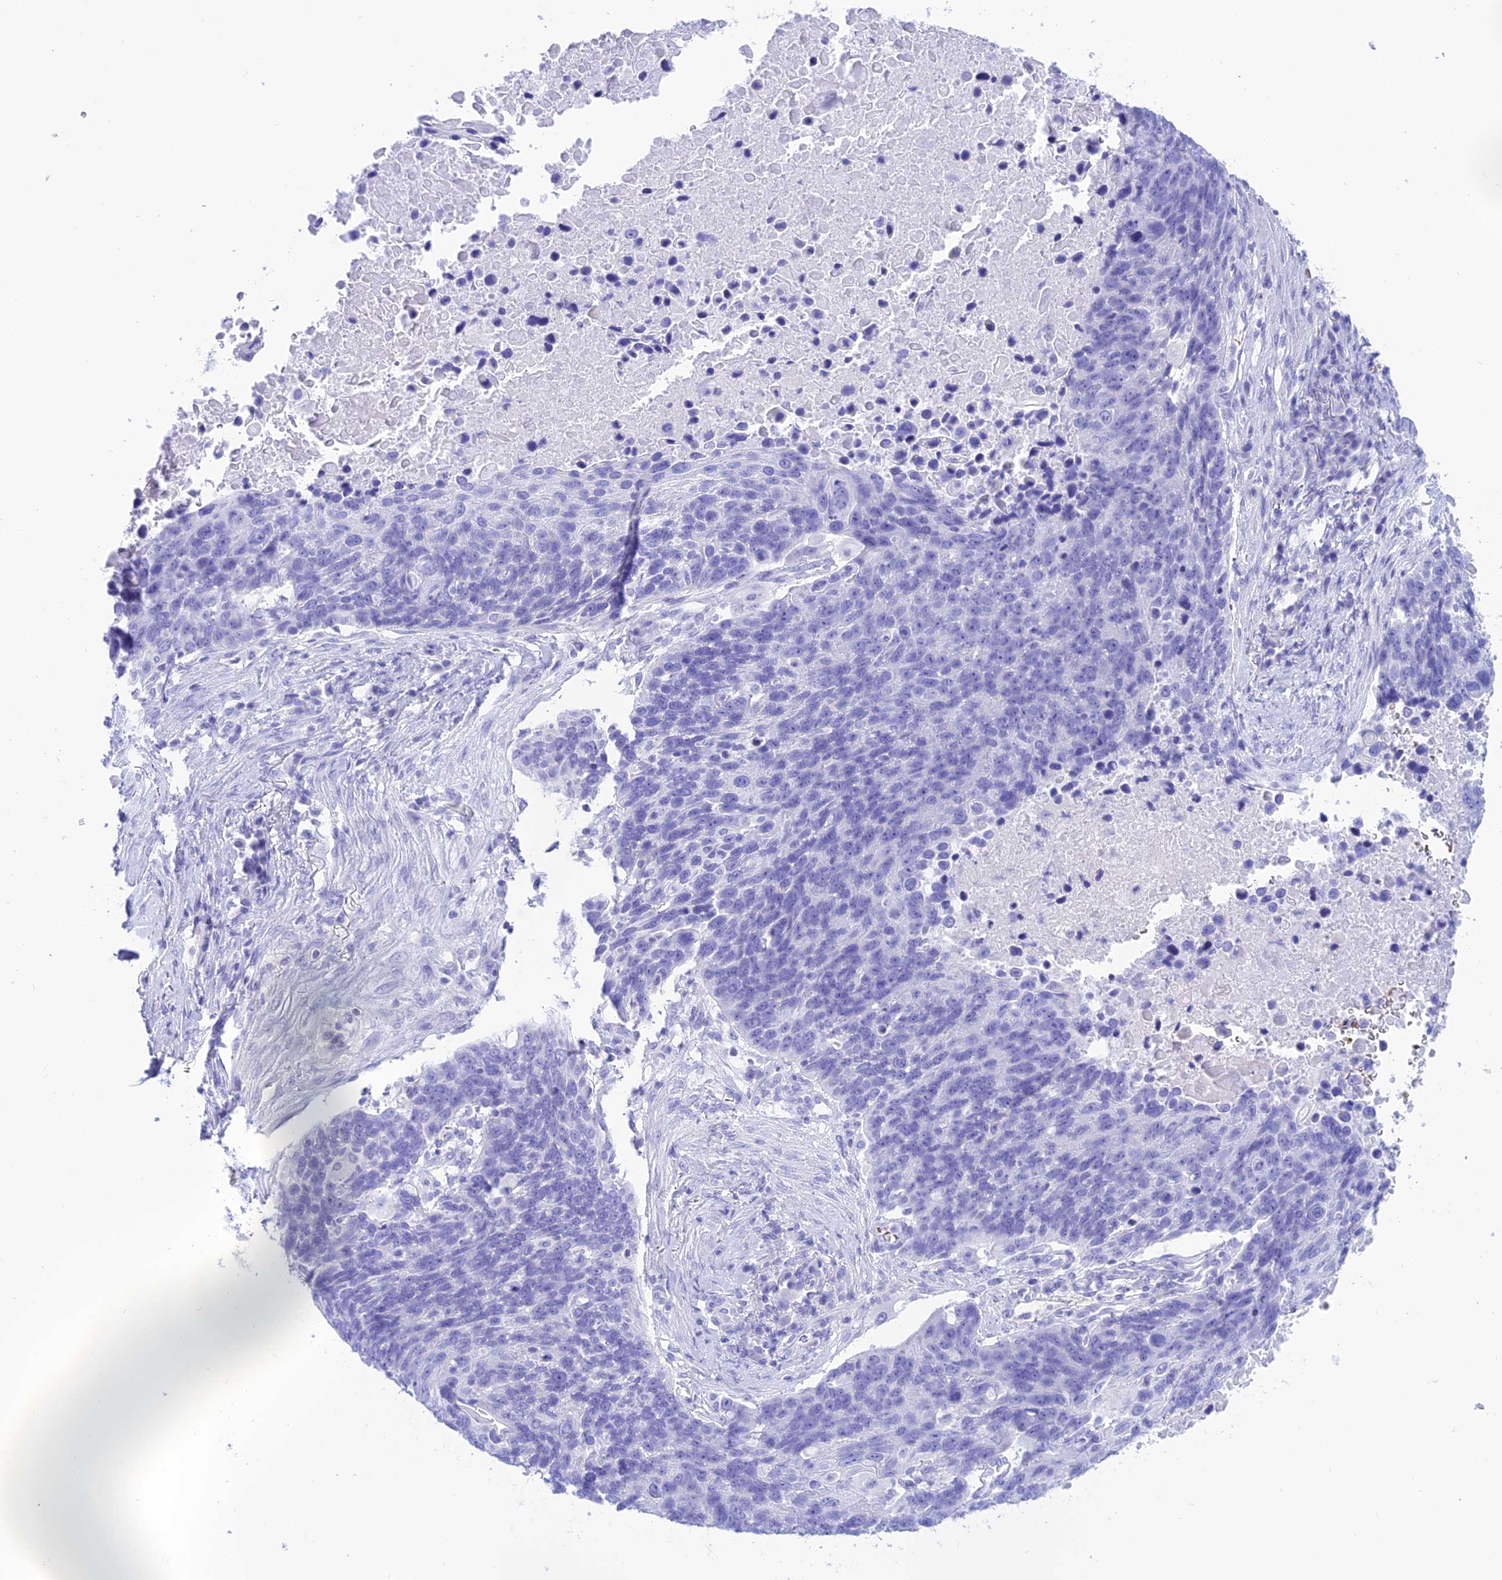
{"staining": {"intensity": "negative", "quantity": "none", "location": "none"}, "tissue": "lung cancer", "cell_type": "Tumor cells", "image_type": "cancer", "snomed": [{"axis": "morphology", "description": "Normal tissue, NOS"}, {"axis": "morphology", "description": "Squamous cell carcinoma, NOS"}, {"axis": "topography", "description": "Lymph node"}, {"axis": "topography", "description": "Lung"}], "caption": "Immunohistochemical staining of human lung cancer (squamous cell carcinoma) shows no significant staining in tumor cells. Nuclei are stained in blue.", "gene": "GLYATL1", "patient": {"sex": "male", "age": 66}}